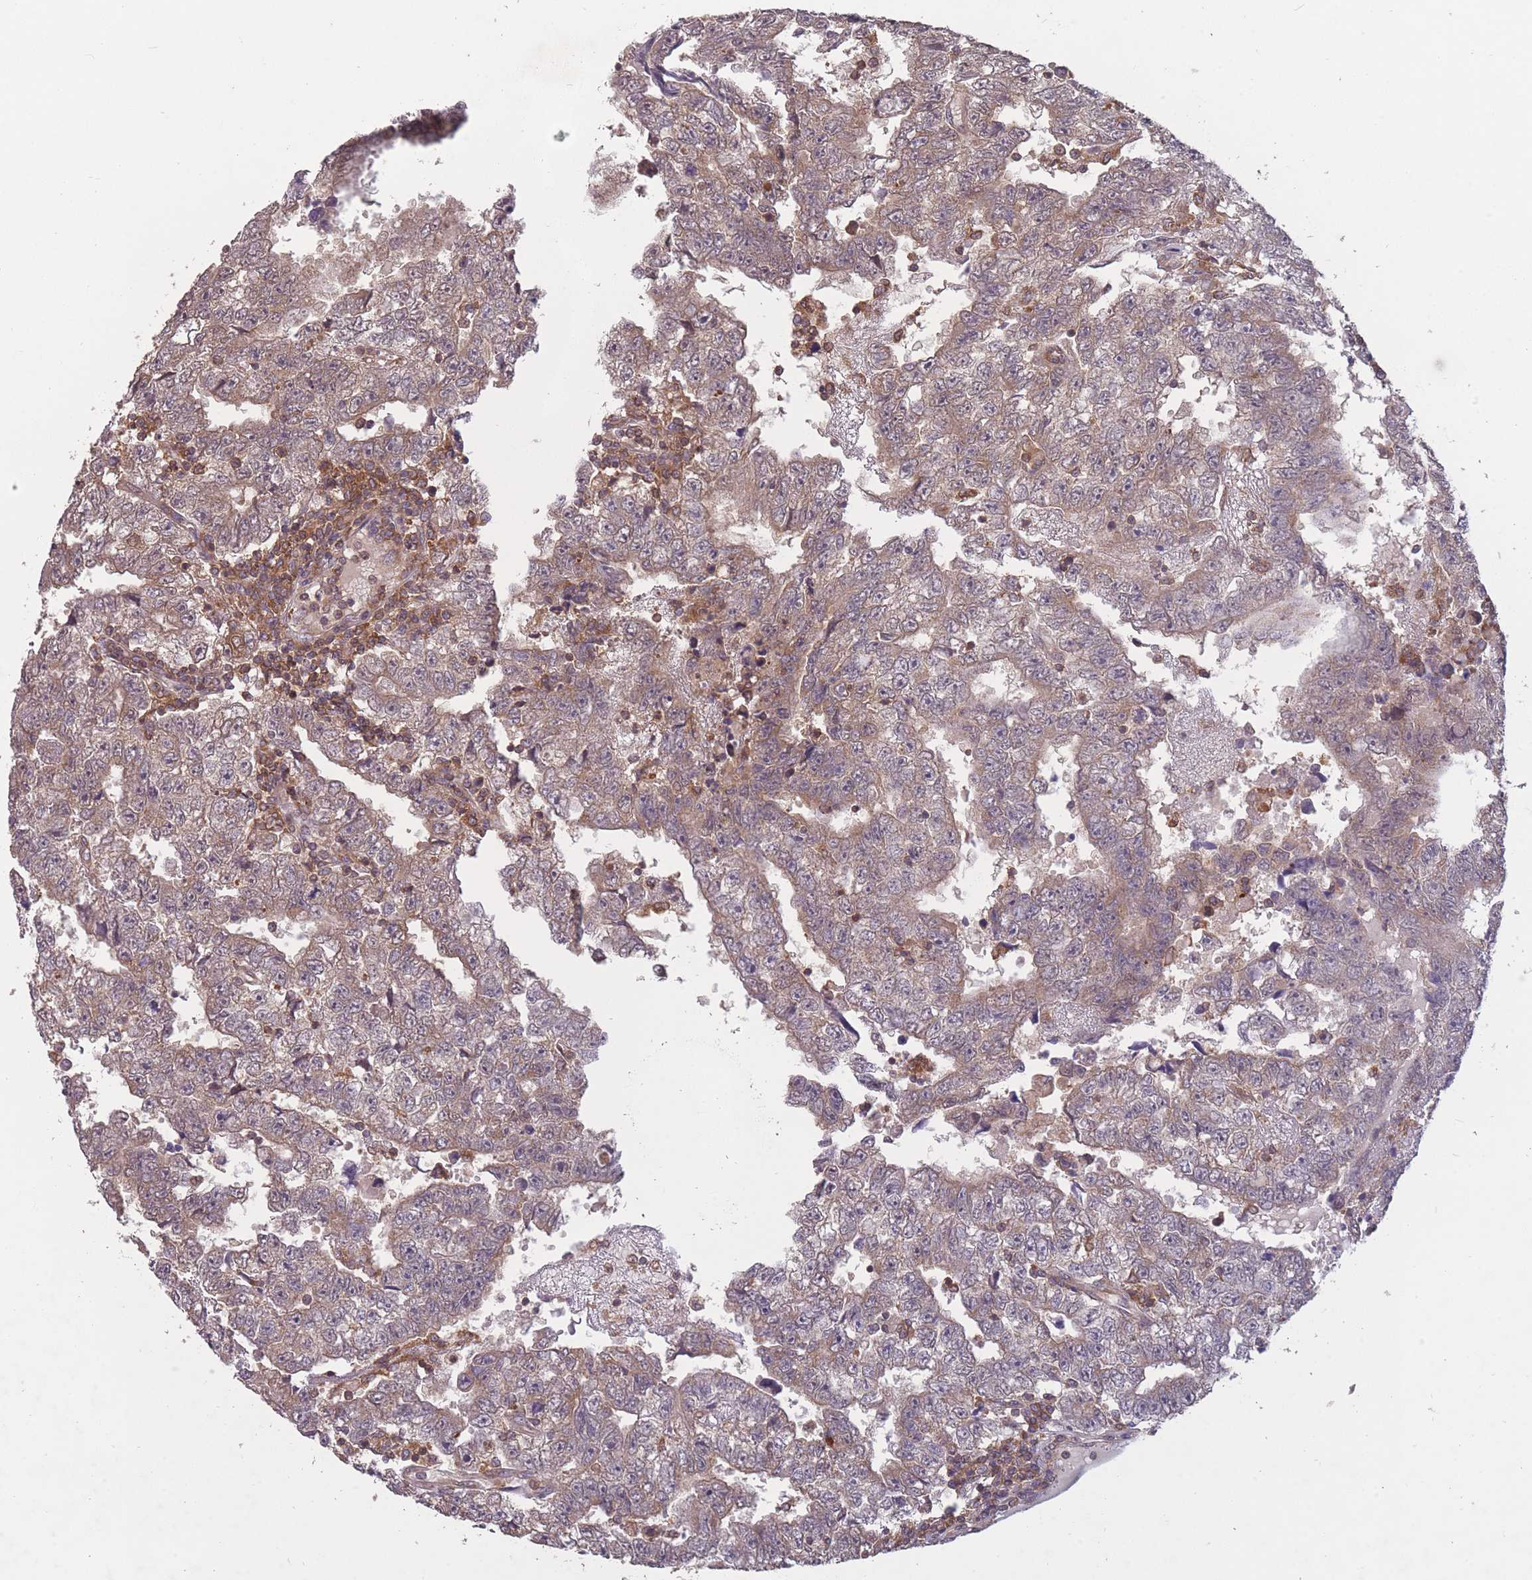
{"staining": {"intensity": "weak", "quantity": "25%-75%", "location": "cytoplasmic/membranous"}, "tissue": "testis cancer", "cell_type": "Tumor cells", "image_type": "cancer", "snomed": [{"axis": "morphology", "description": "Carcinoma, Embryonal, NOS"}, {"axis": "topography", "description": "Testis"}], "caption": "Immunohistochemical staining of testis cancer exhibits low levels of weak cytoplasmic/membranous positivity in about 25%-75% of tumor cells.", "gene": "GMIP", "patient": {"sex": "male", "age": 25}}